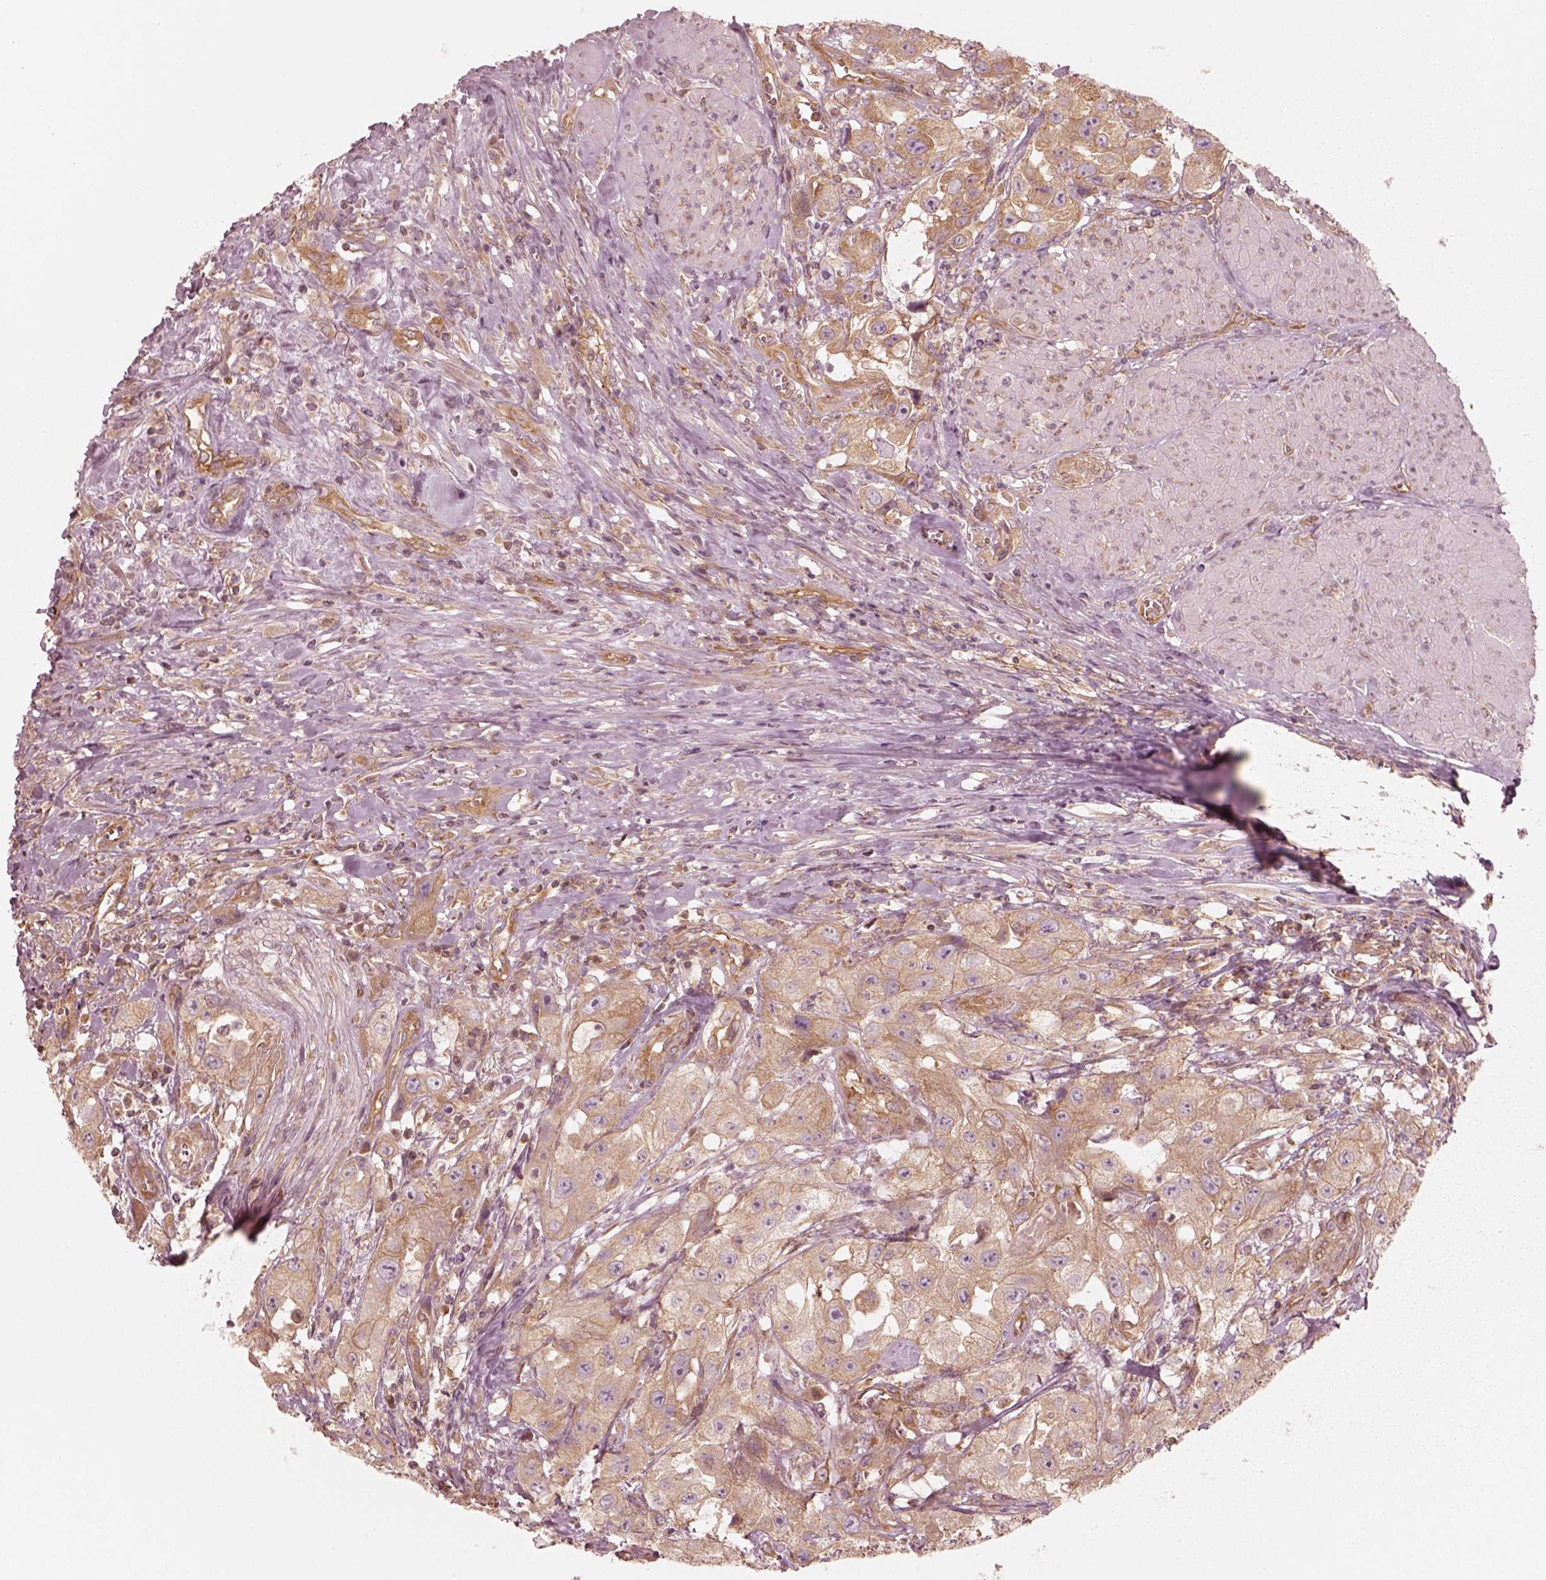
{"staining": {"intensity": "moderate", "quantity": ">75%", "location": "cytoplasmic/membranous"}, "tissue": "urothelial cancer", "cell_type": "Tumor cells", "image_type": "cancer", "snomed": [{"axis": "morphology", "description": "Urothelial carcinoma, High grade"}, {"axis": "topography", "description": "Urinary bladder"}], "caption": "Human urothelial cancer stained with a brown dye demonstrates moderate cytoplasmic/membranous positive positivity in approximately >75% of tumor cells.", "gene": "CNOT2", "patient": {"sex": "male", "age": 79}}